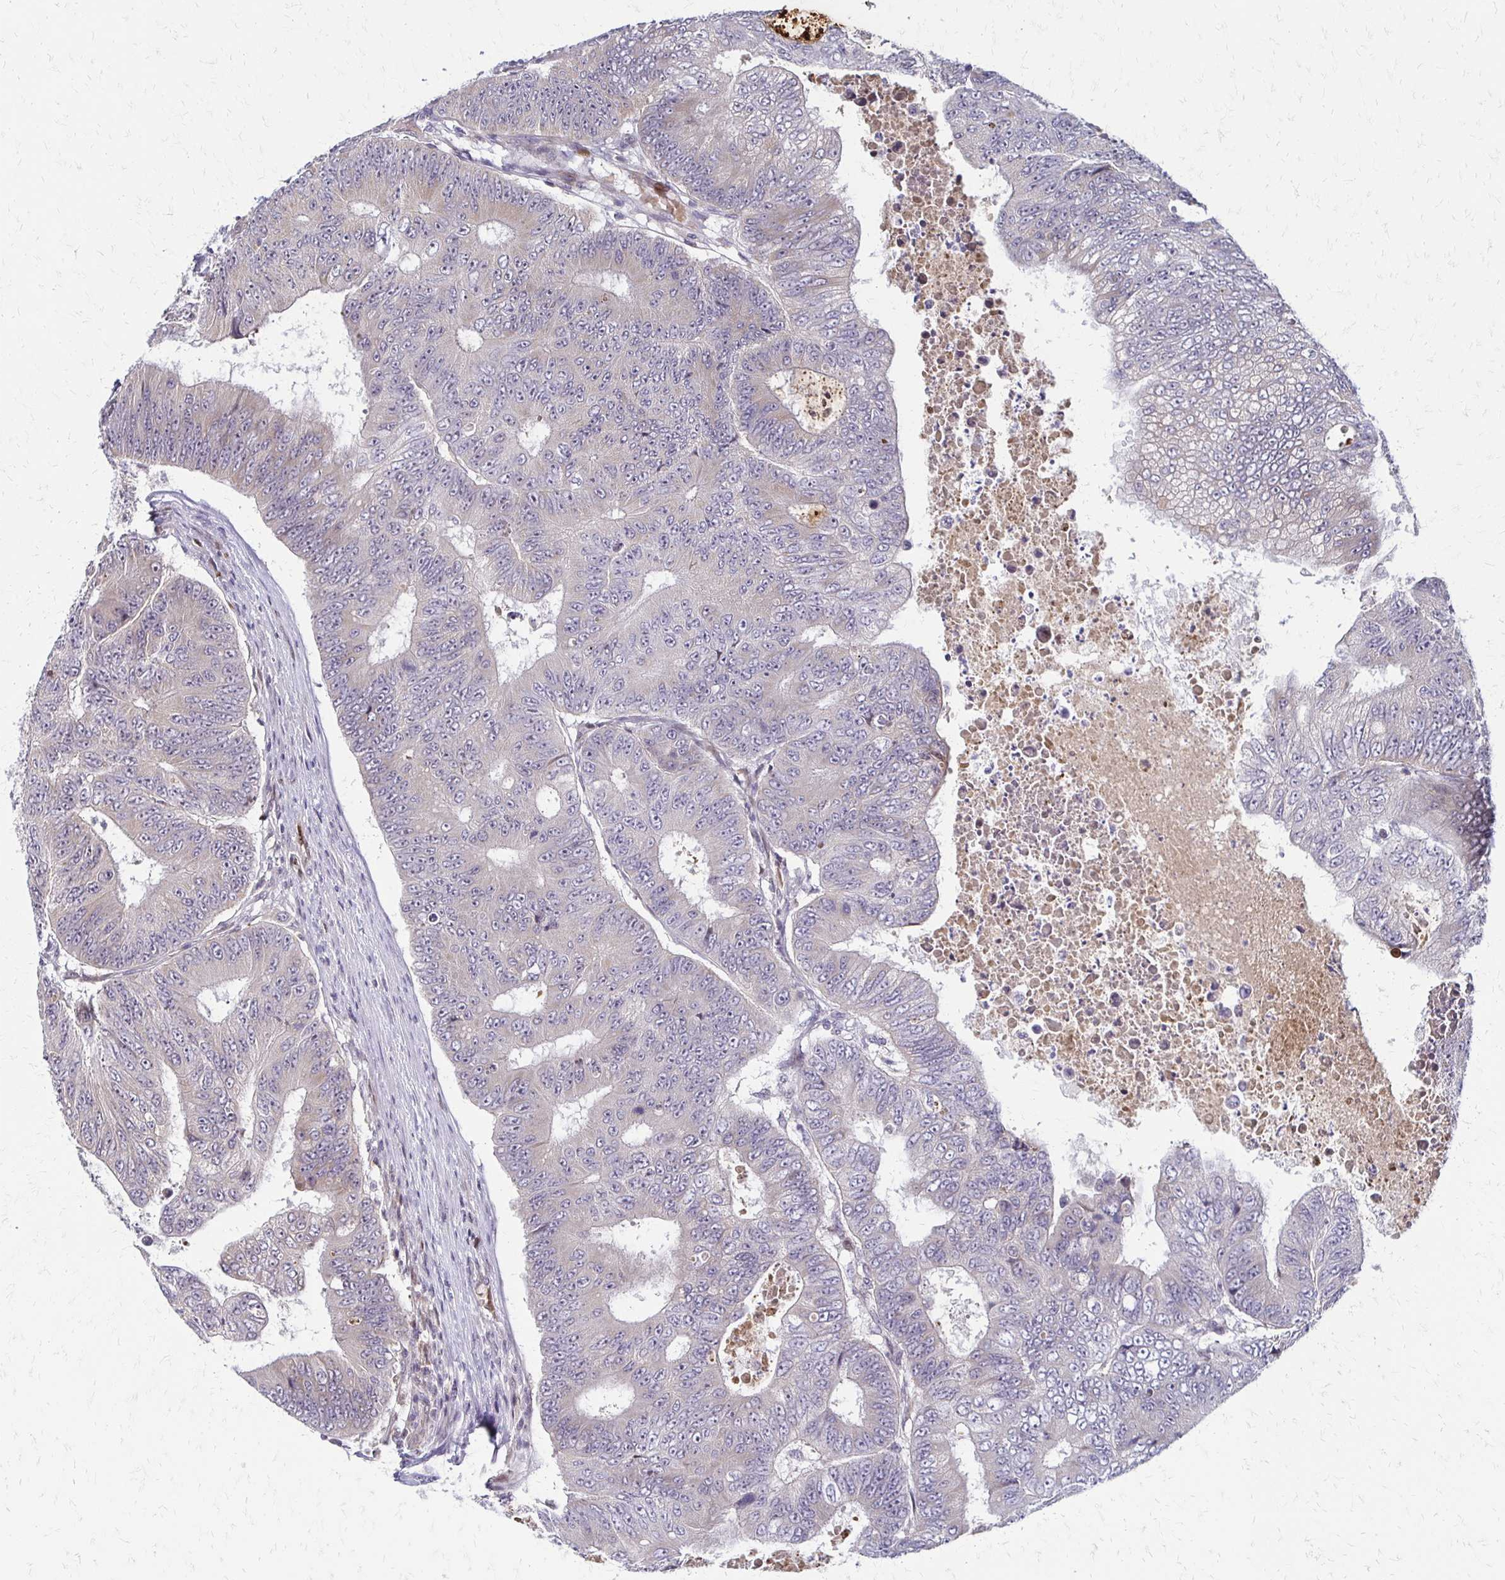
{"staining": {"intensity": "weak", "quantity": "25%-75%", "location": "cytoplasmic/membranous"}, "tissue": "colorectal cancer", "cell_type": "Tumor cells", "image_type": "cancer", "snomed": [{"axis": "morphology", "description": "Adenocarcinoma, NOS"}, {"axis": "topography", "description": "Colon"}], "caption": "Adenocarcinoma (colorectal) stained with a protein marker reveals weak staining in tumor cells.", "gene": "TRIR", "patient": {"sex": "female", "age": 48}}